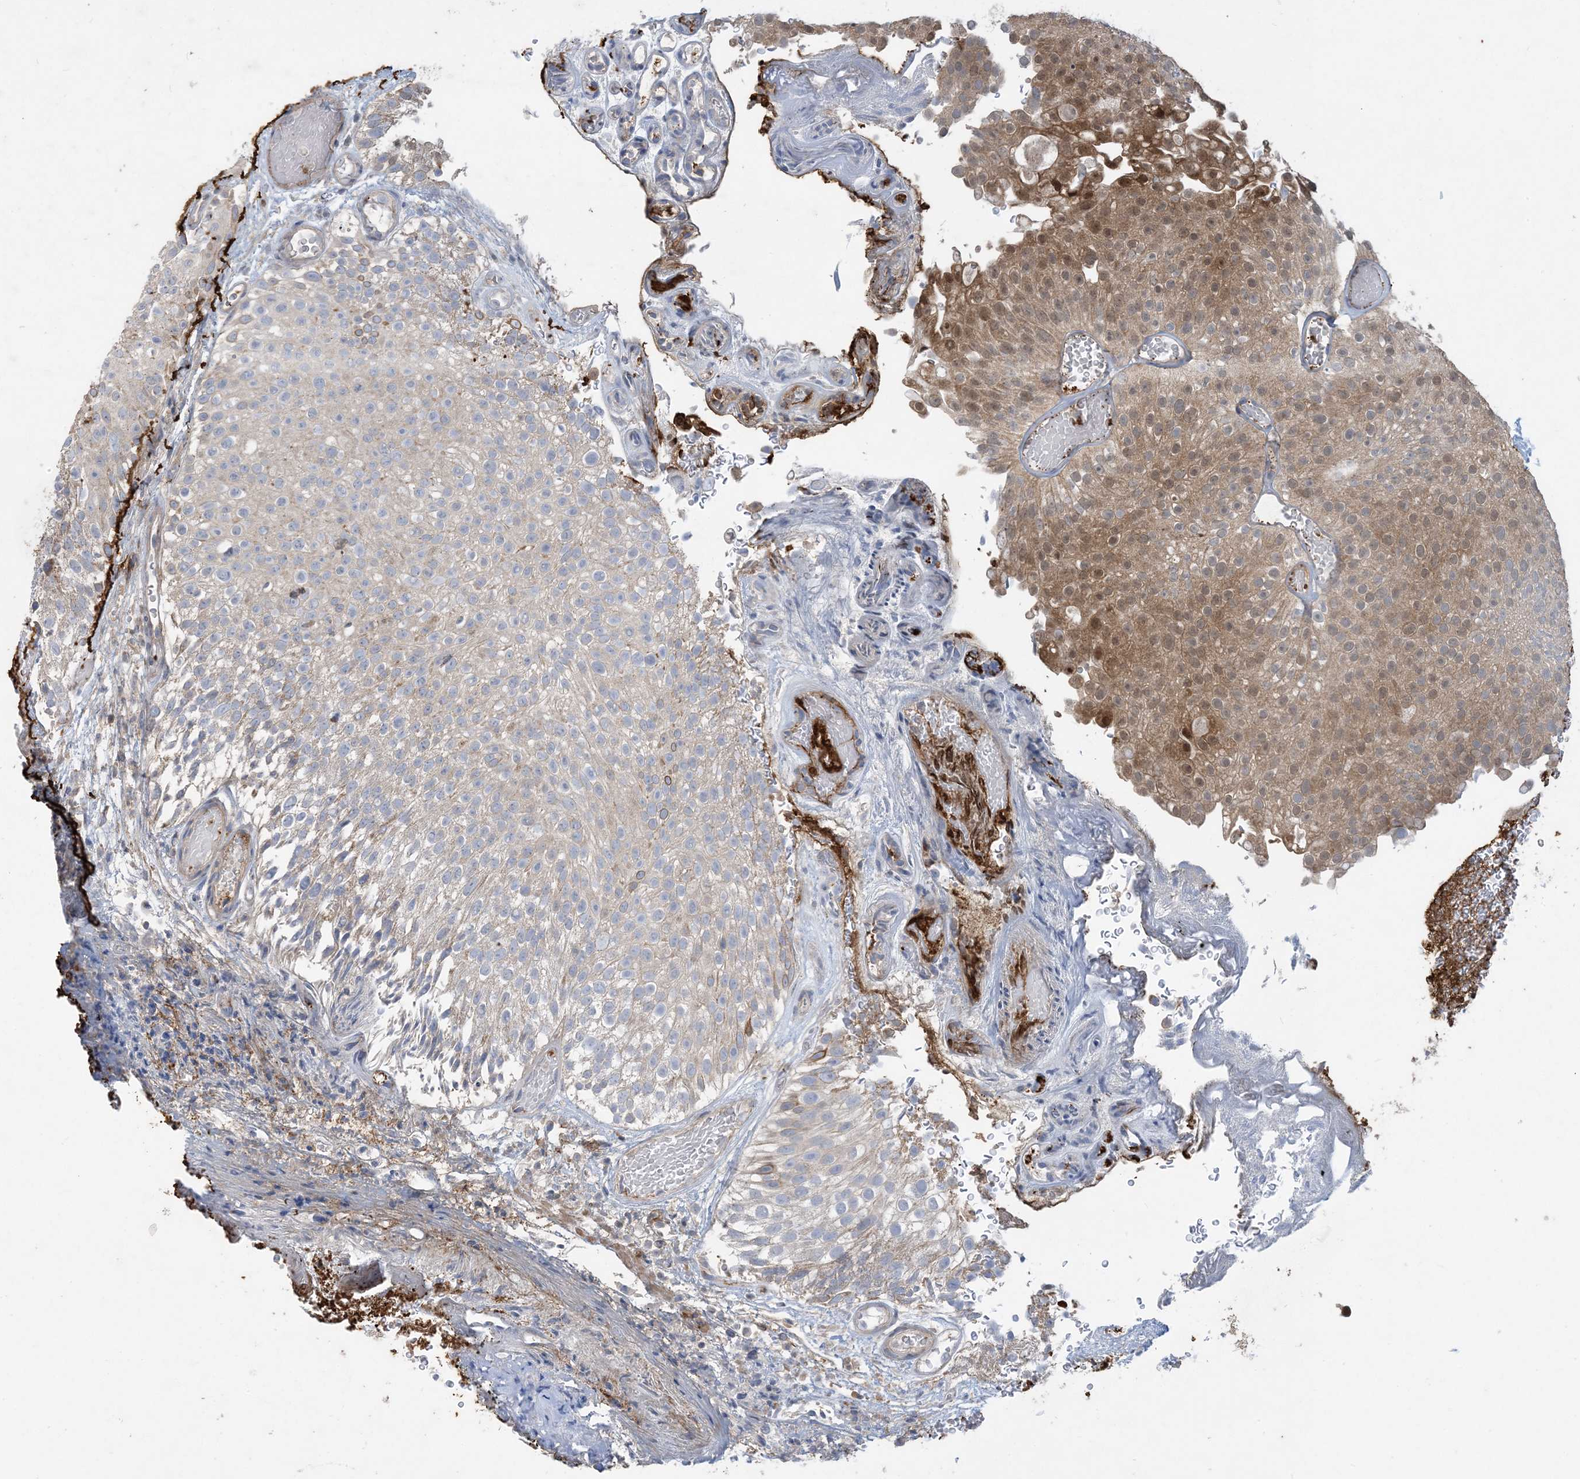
{"staining": {"intensity": "moderate", "quantity": "25%-75%", "location": "cytoplasmic/membranous"}, "tissue": "urothelial cancer", "cell_type": "Tumor cells", "image_type": "cancer", "snomed": [{"axis": "morphology", "description": "Urothelial carcinoma, Low grade"}, {"axis": "topography", "description": "Urinary bladder"}], "caption": "Tumor cells show medium levels of moderate cytoplasmic/membranous staining in approximately 25%-75% of cells in low-grade urothelial carcinoma.", "gene": "ECHDC1", "patient": {"sex": "male", "age": 78}}